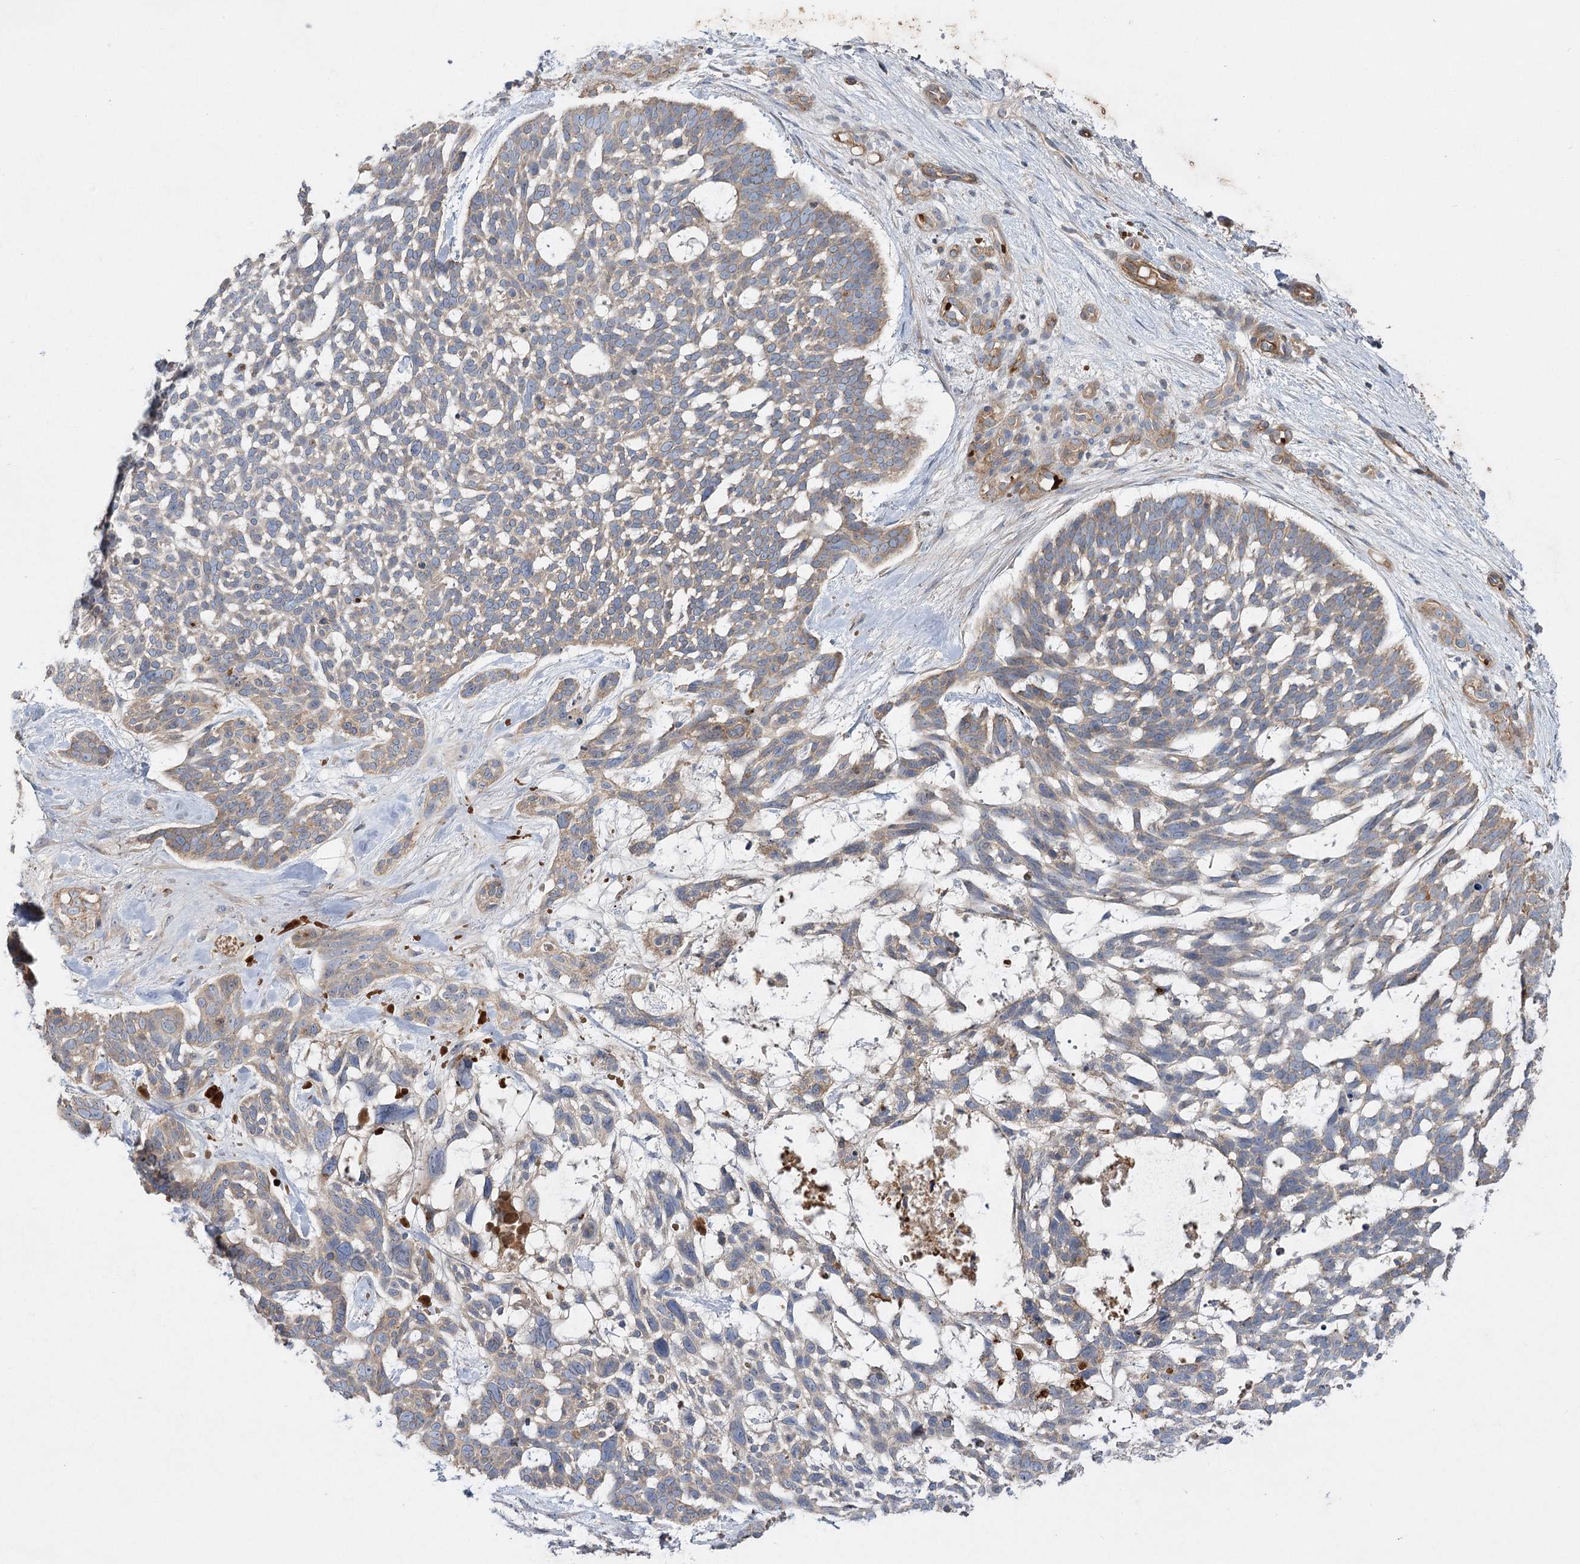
{"staining": {"intensity": "weak", "quantity": "25%-75%", "location": "cytoplasmic/membranous"}, "tissue": "skin cancer", "cell_type": "Tumor cells", "image_type": "cancer", "snomed": [{"axis": "morphology", "description": "Basal cell carcinoma"}, {"axis": "topography", "description": "Skin"}], "caption": "Skin cancer (basal cell carcinoma) tissue demonstrates weak cytoplasmic/membranous expression in about 25%-75% of tumor cells The staining was performed using DAB to visualize the protein expression in brown, while the nuclei were stained in blue with hematoxylin (Magnification: 20x).", "gene": "KIAA0825", "patient": {"sex": "male", "age": 88}}